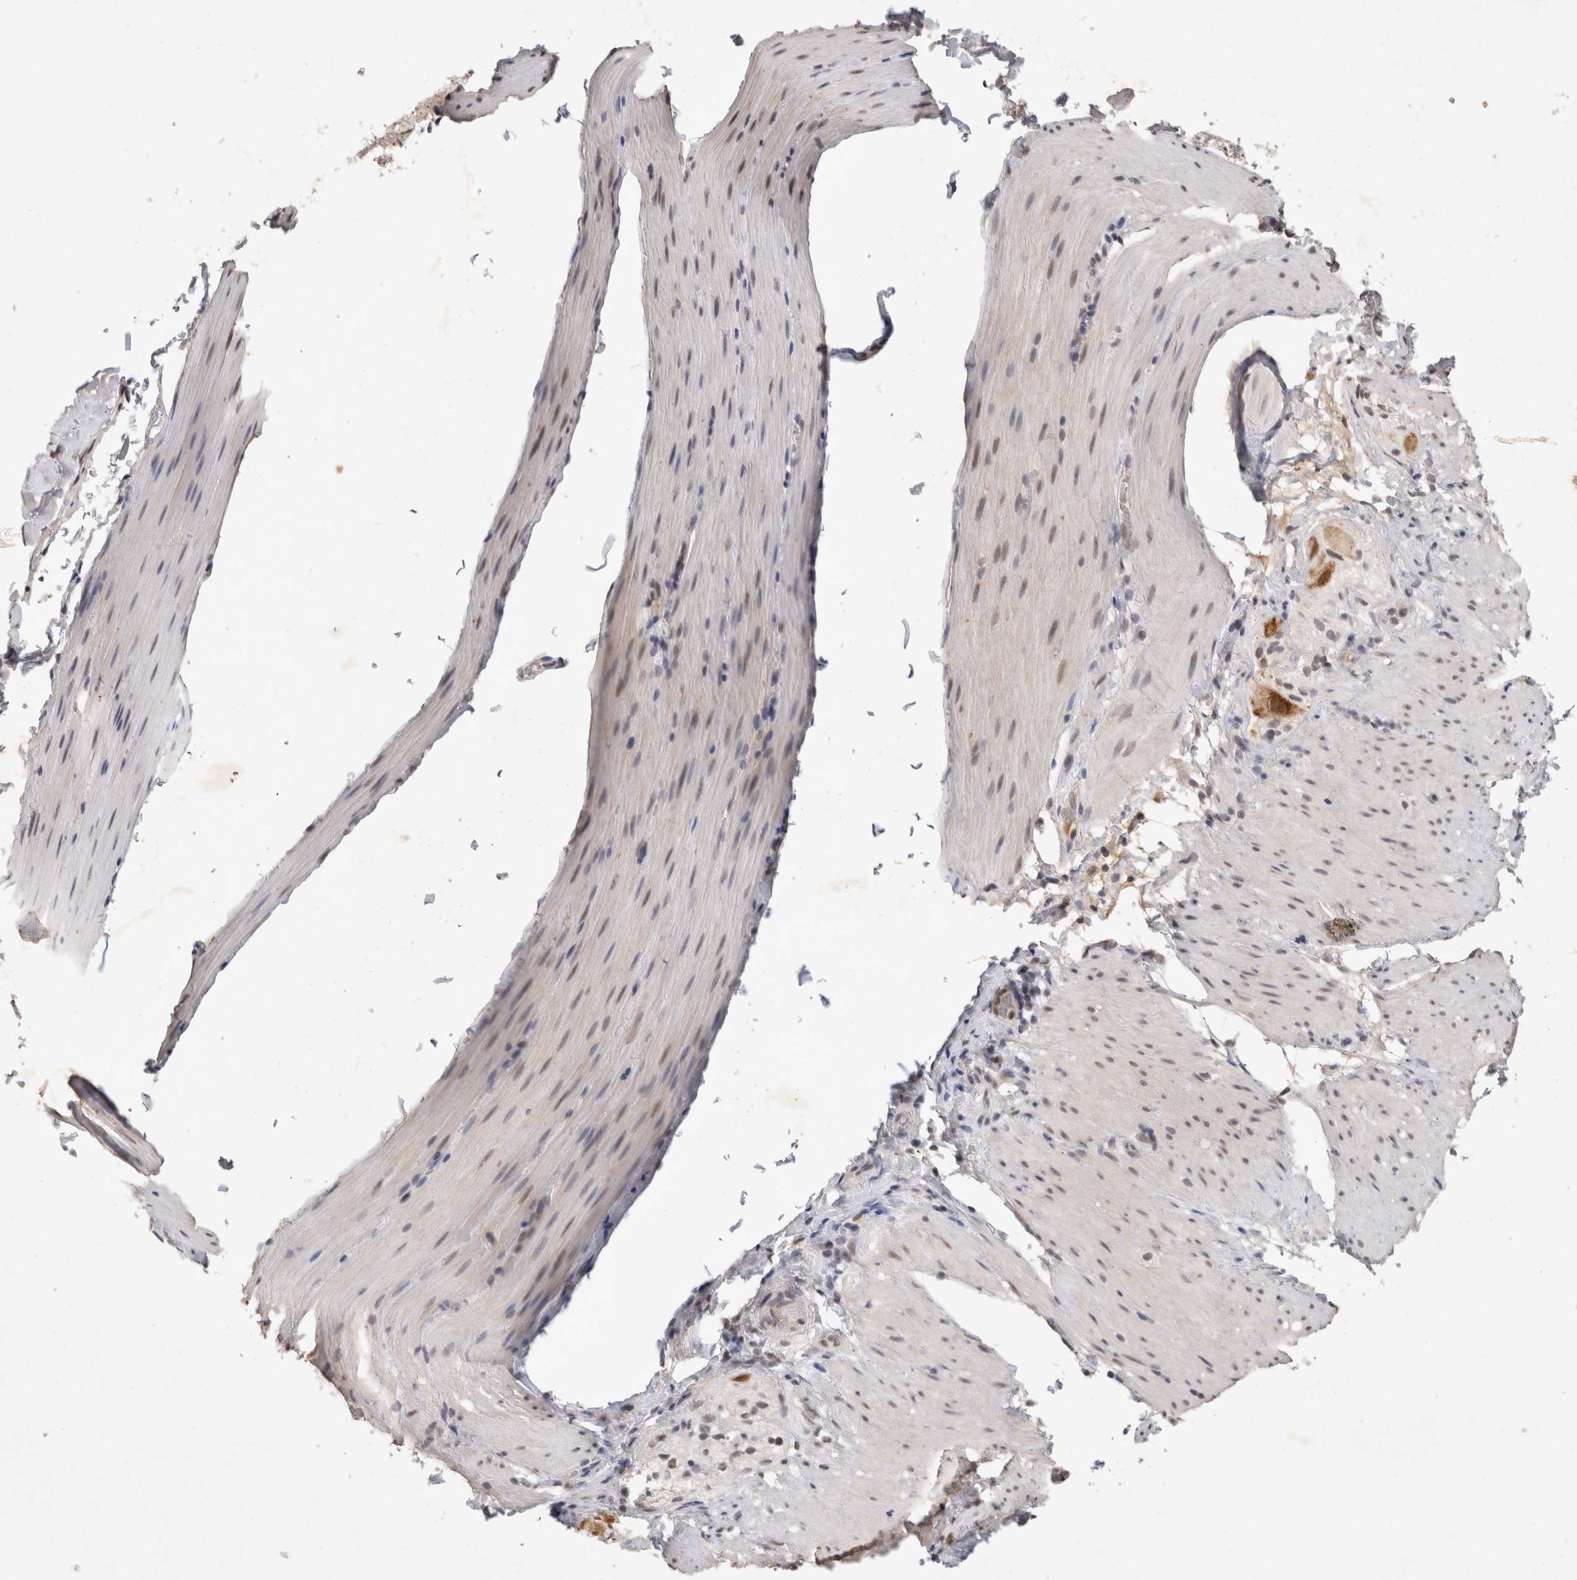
{"staining": {"intensity": "weak", "quantity": "<25%", "location": "nuclear"}, "tissue": "smooth muscle", "cell_type": "Smooth muscle cells", "image_type": "normal", "snomed": [{"axis": "morphology", "description": "Normal tissue, NOS"}, {"axis": "topography", "description": "Smooth muscle"}, {"axis": "topography", "description": "Small intestine"}], "caption": "This micrograph is of normal smooth muscle stained with immunohistochemistry to label a protein in brown with the nuclei are counter-stained blue. There is no positivity in smooth muscle cells.", "gene": "XRCC5", "patient": {"sex": "female", "age": 84}}